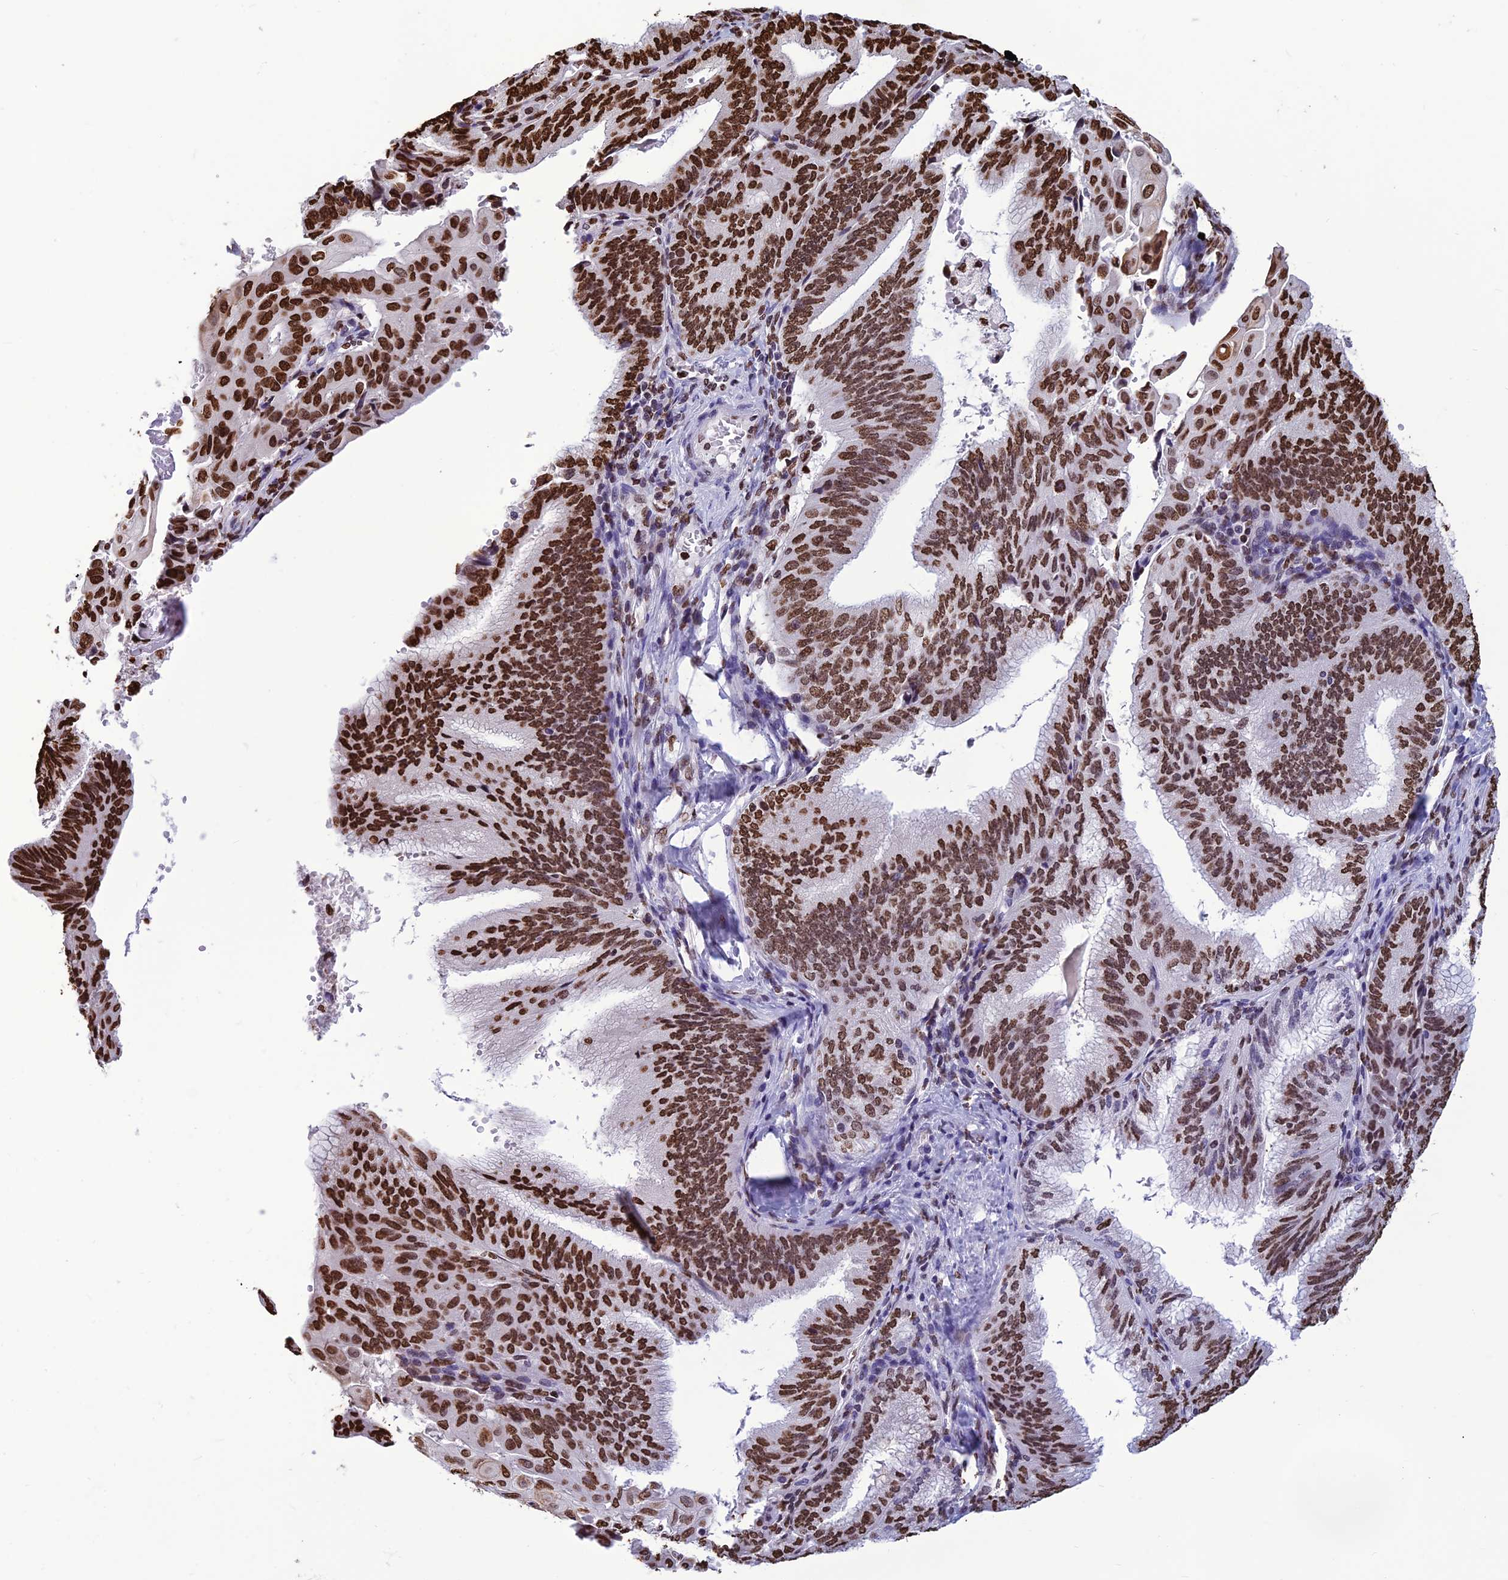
{"staining": {"intensity": "strong", "quantity": ">75%", "location": "nuclear"}, "tissue": "endometrial cancer", "cell_type": "Tumor cells", "image_type": "cancer", "snomed": [{"axis": "morphology", "description": "Adenocarcinoma, NOS"}, {"axis": "topography", "description": "Endometrium"}], "caption": "IHC of endometrial cancer exhibits high levels of strong nuclear staining in about >75% of tumor cells.", "gene": "AKAP17A", "patient": {"sex": "female", "age": 49}}